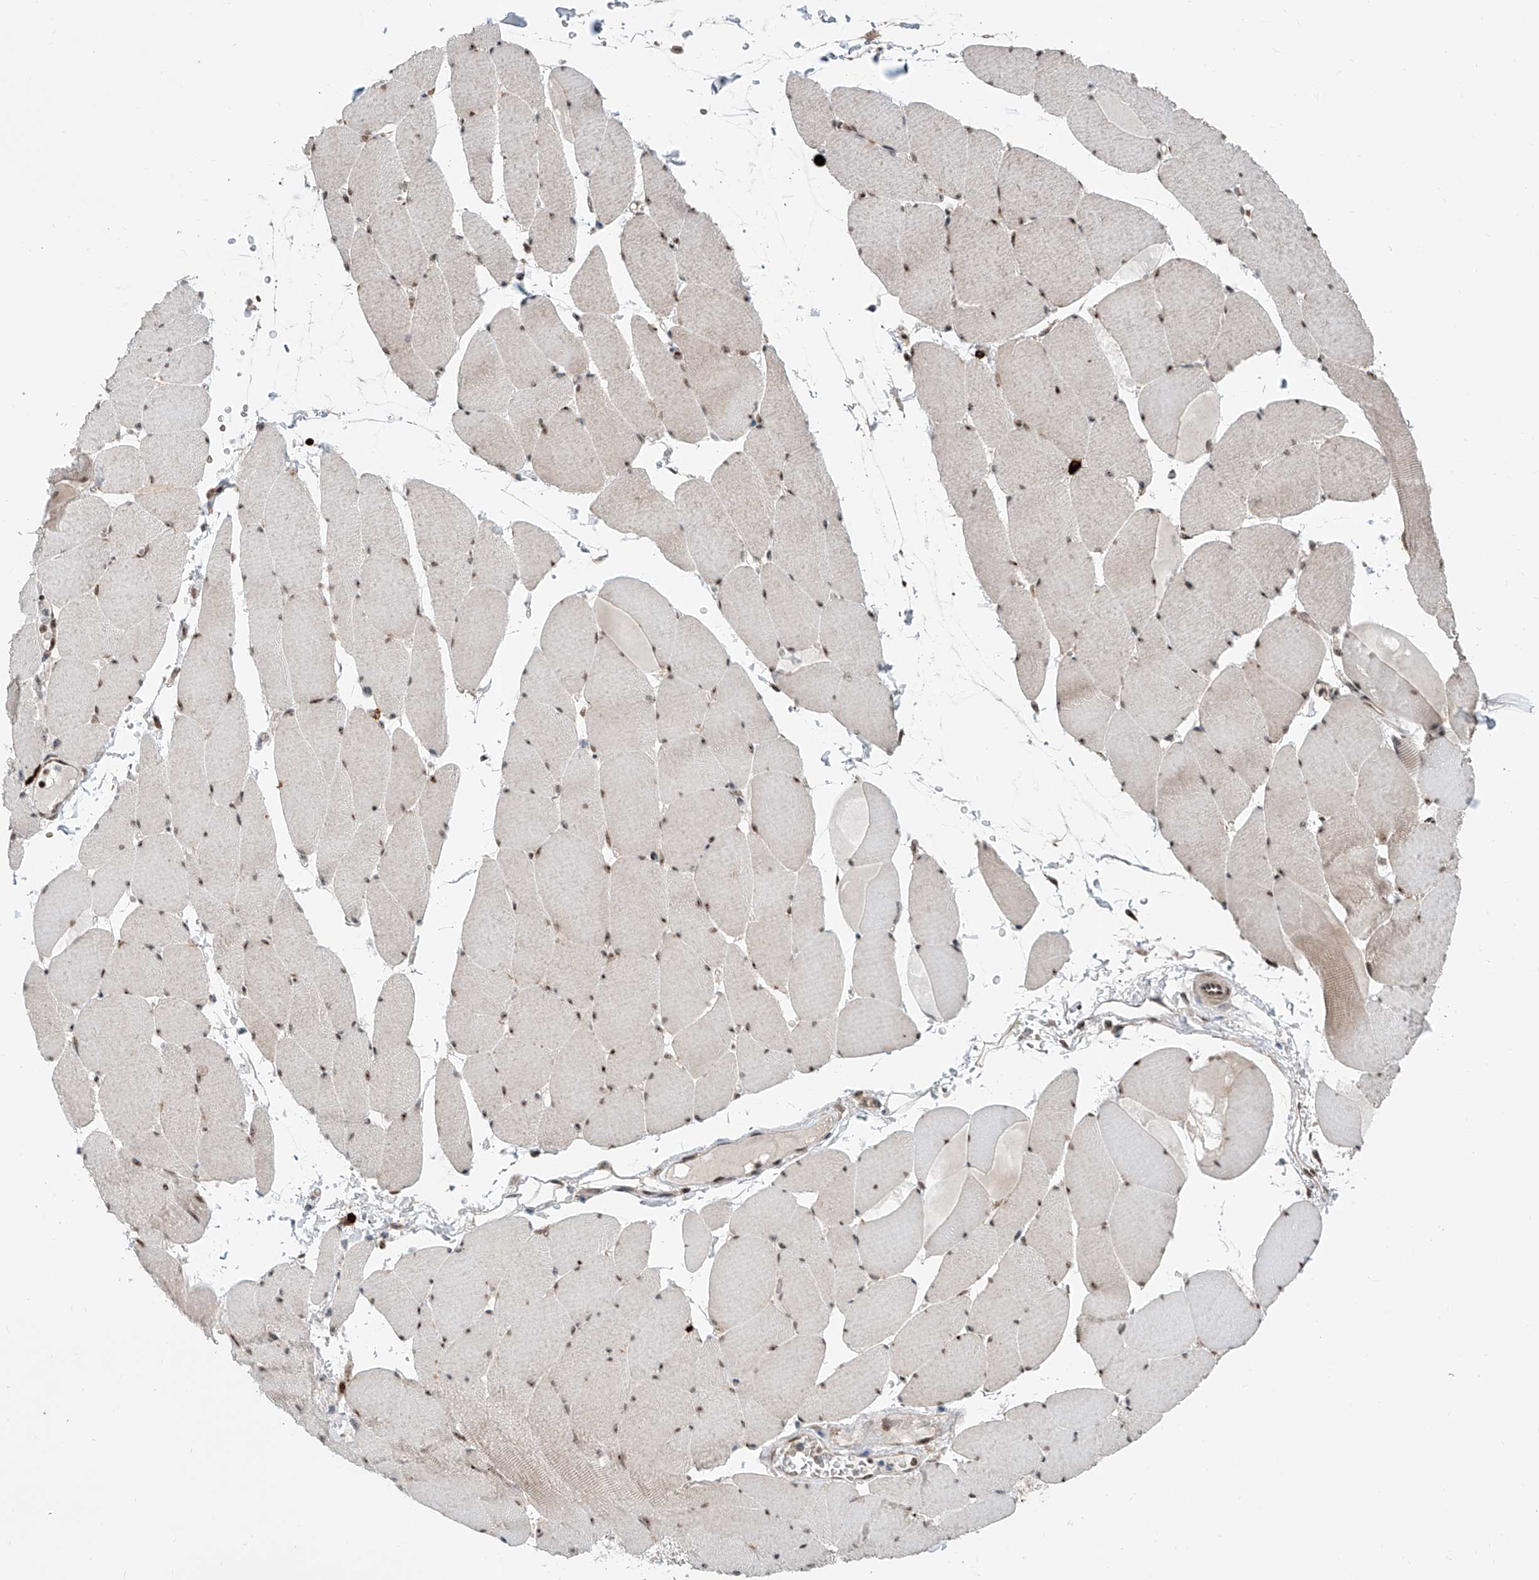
{"staining": {"intensity": "moderate", "quantity": "25%-75%", "location": "nuclear"}, "tissue": "skeletal muscle", "cell_type": "Myocytes", "image_type": "normal", "snomed": [{"axis": "morphology", "description": "Normal tissue, NOS"}, {"axis": "topography", "description": "Skeletal muscle"}, {"axis": "topography", "description": "Head-Neck"}], "caption": "High-power microscopy captured an immunohistochemistry micrograph of unremarkable skeletal muscle, revealing moderate nuclear positivity in about 25%-75% of myocytes. The staining was performed using DAB (3,3'-diaminobenzidine), with brown indicating positive protein expression. Nuclei are stained blue with hematoxylin.", "gene": "SDE2", "patient": {"sex": "male", "age": 66}}